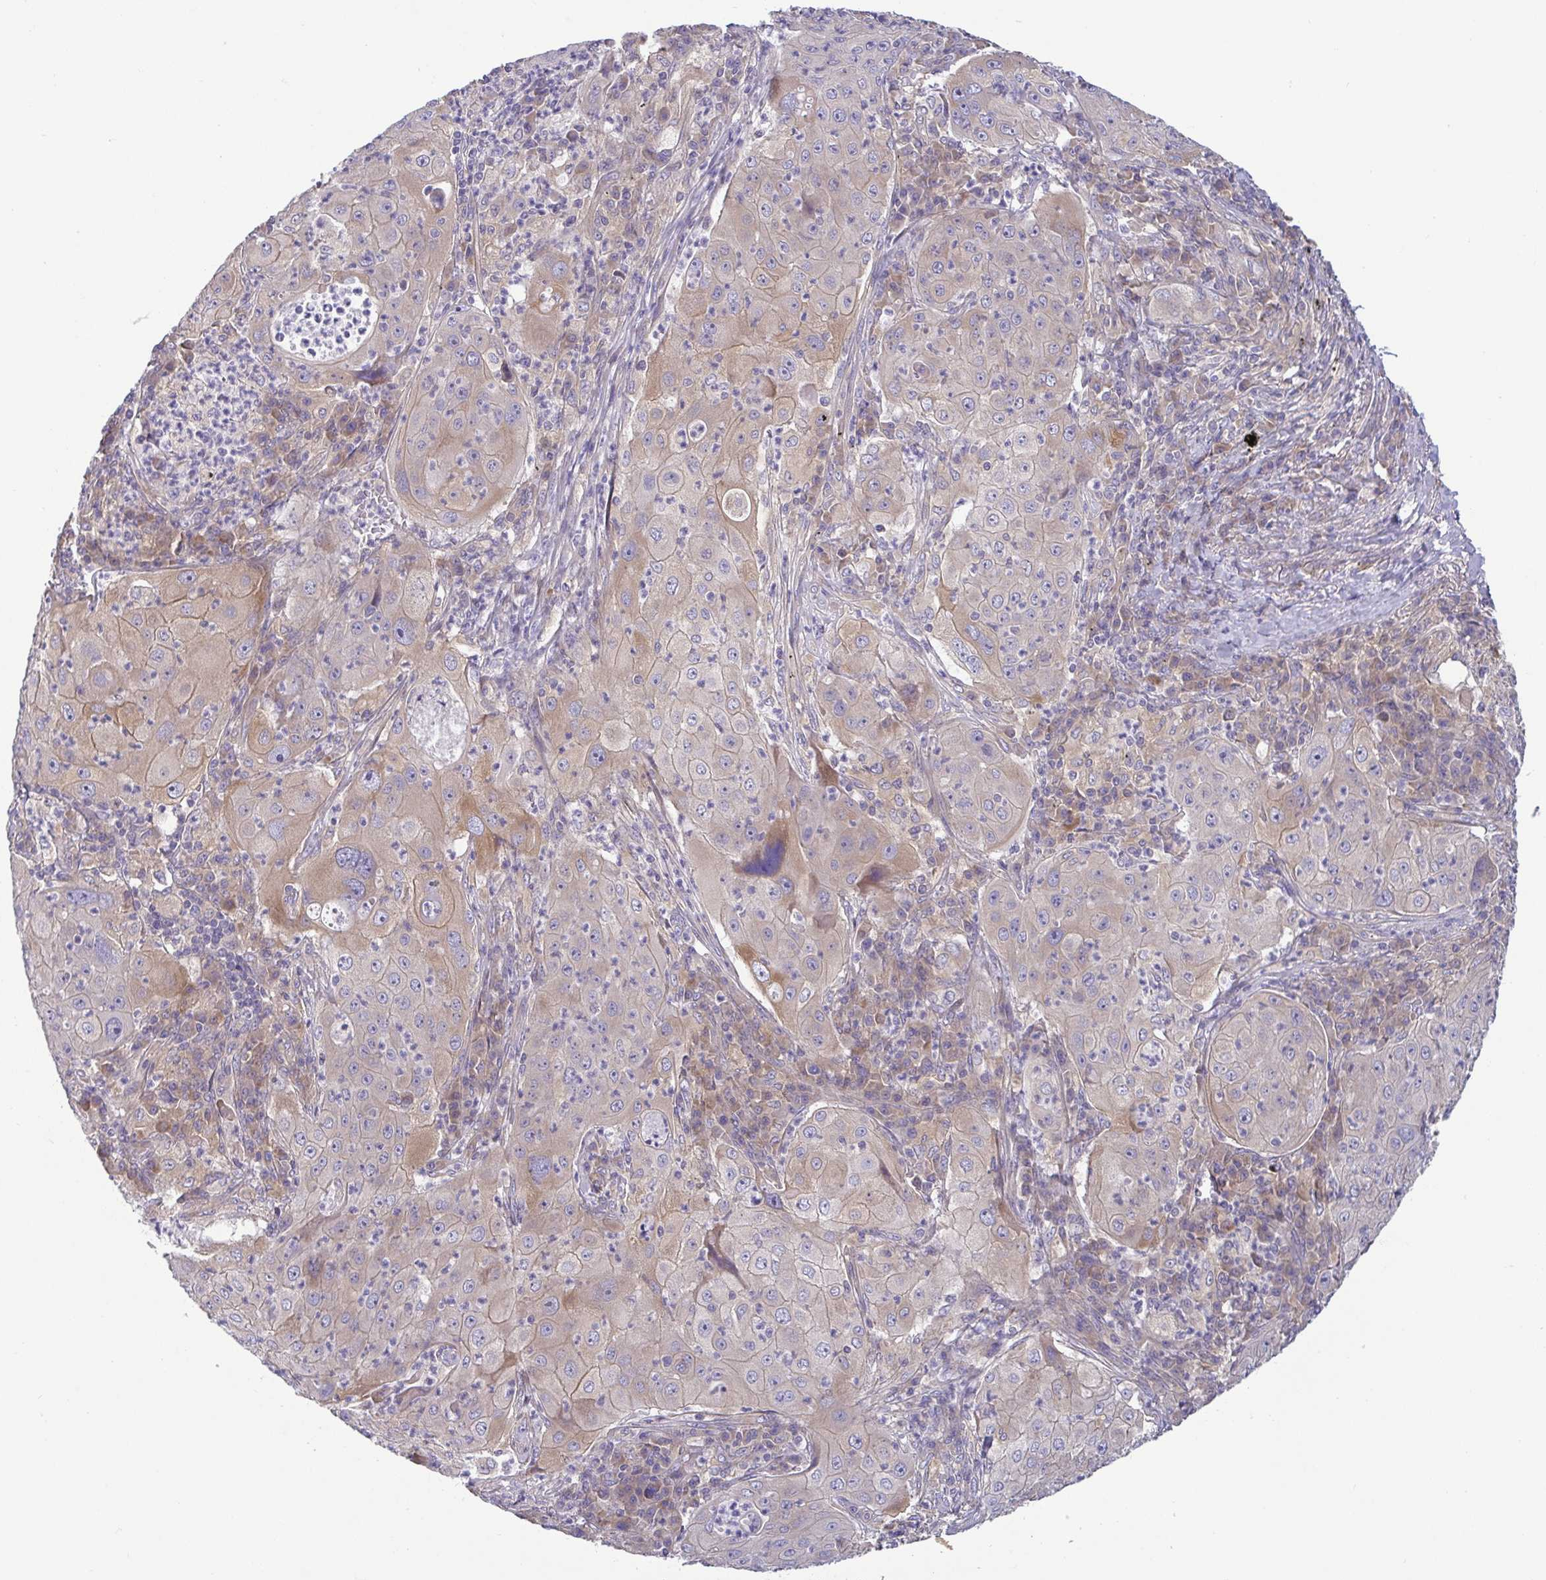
{"staining": {"intensity": "weak", "quantity": "25%-75%", "location": "cytoplasmic/membranous"}, "tissue": "lung cancer", "cell_type": "Tumor cells", "image_type": "cancer", "snomed": [{"axis": "morphology", "description": "Squamous cell carcinoma, NOS"}, {"axis": "topography", "description": "Lung"}], "caption": "Brown immunohistochemical staining in lung cancer (squamous cell carcinoma) displays weak cytoplasmic/membranous expression in about 25%-75% of tumor cells.", "gene": "LMF2", "patient": {"sex": "female", "age": 59}}